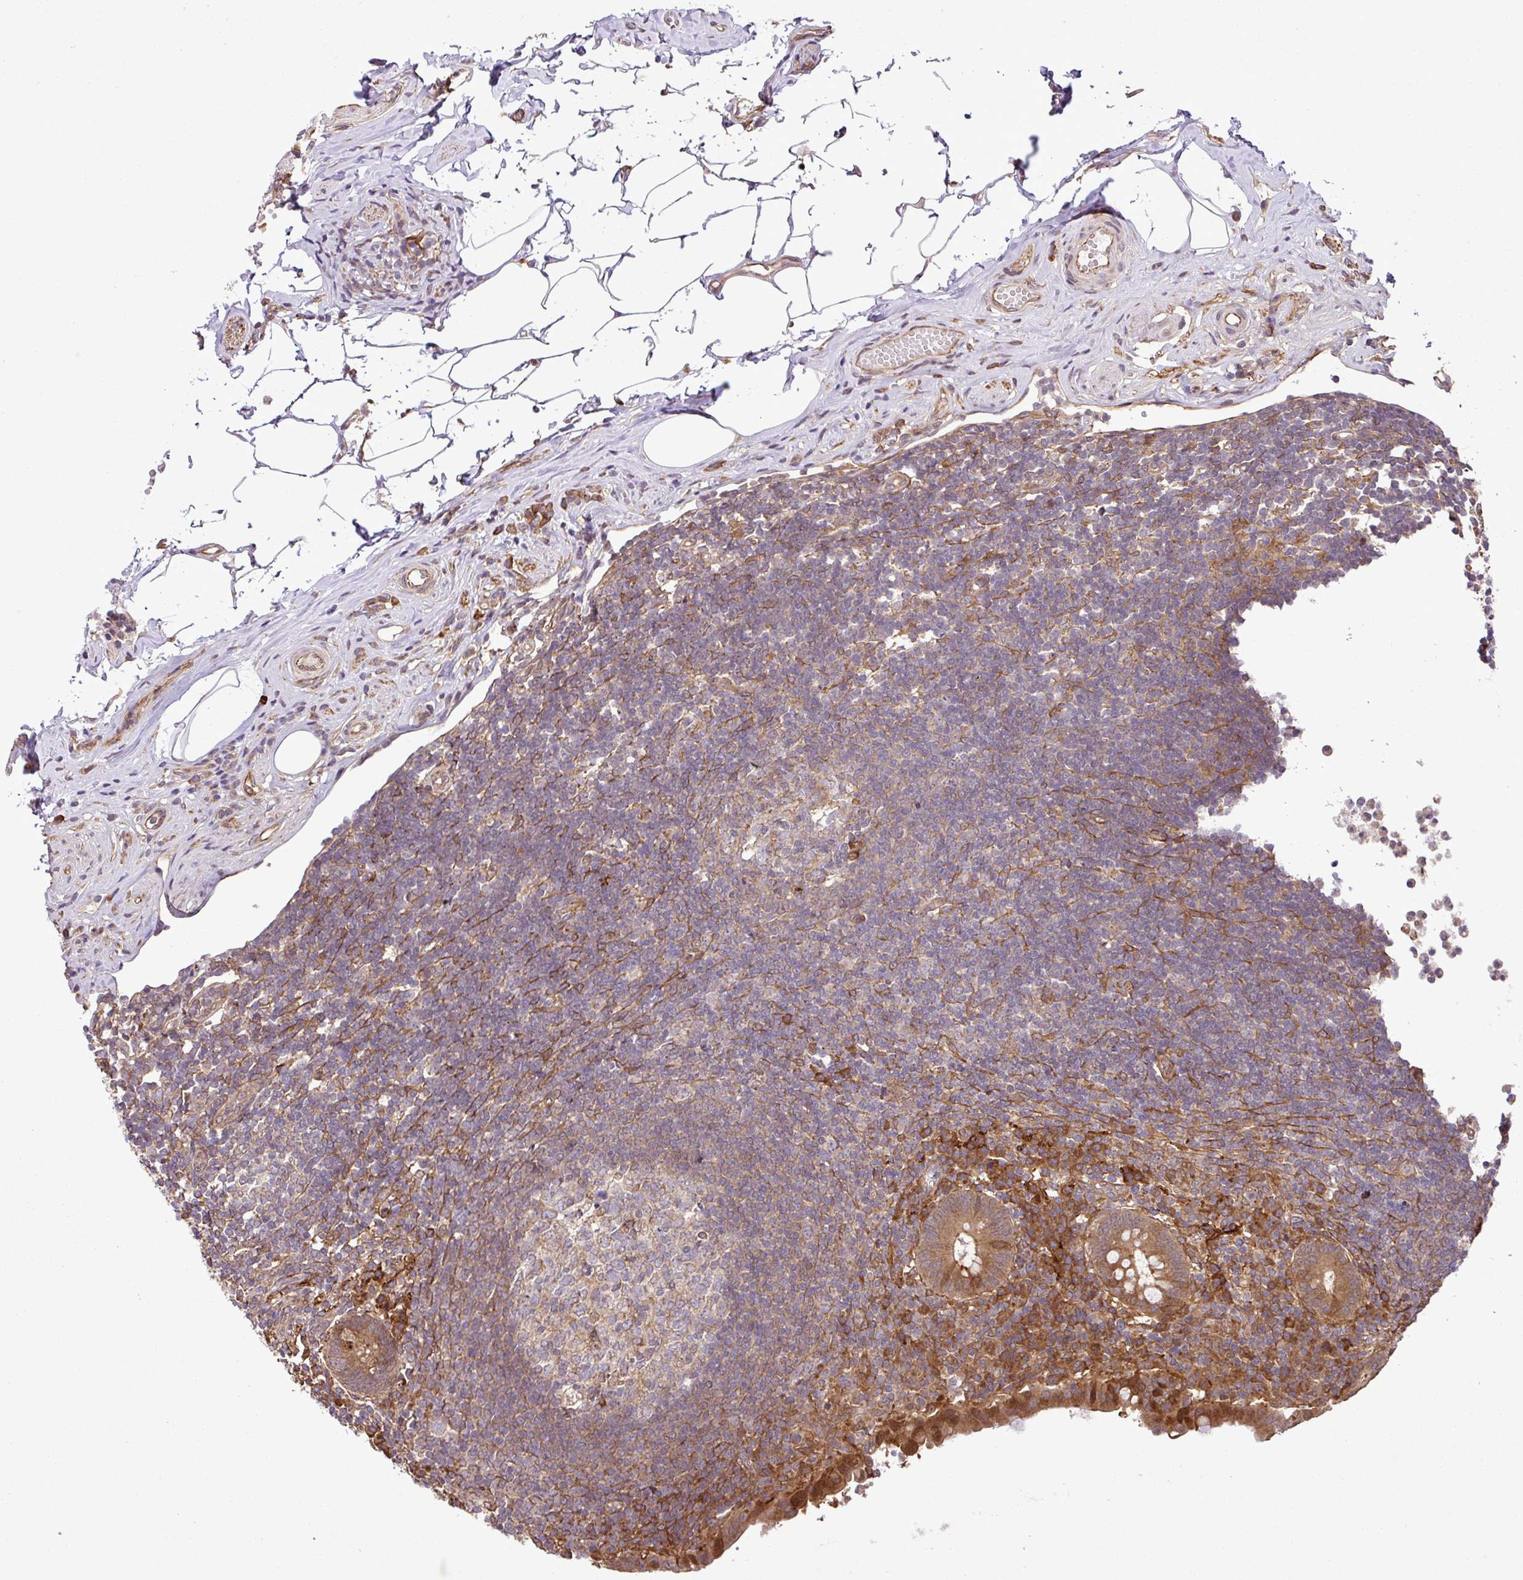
{"staining": {"intensity": "moderate", "quantity": ">75%", "location": "cytoplasmic/membranous"}, "tissue": "appendix", "cell_type": "Glandular cells", "image_type": "normal", "snomed": [{"axis": "morphology", "description": "Normal tissue, NOS"}, {"axis": "topography", "description": "Appendix"}], "caption": "There is medium levels of moderate cytoplasmic/membranous staining in glandular cells of benign appendix, as demonstrated by immunohistochemical staining (brown color).", "gene": "DLGAP4", "patient": {"sex": "female", "age": 56}}